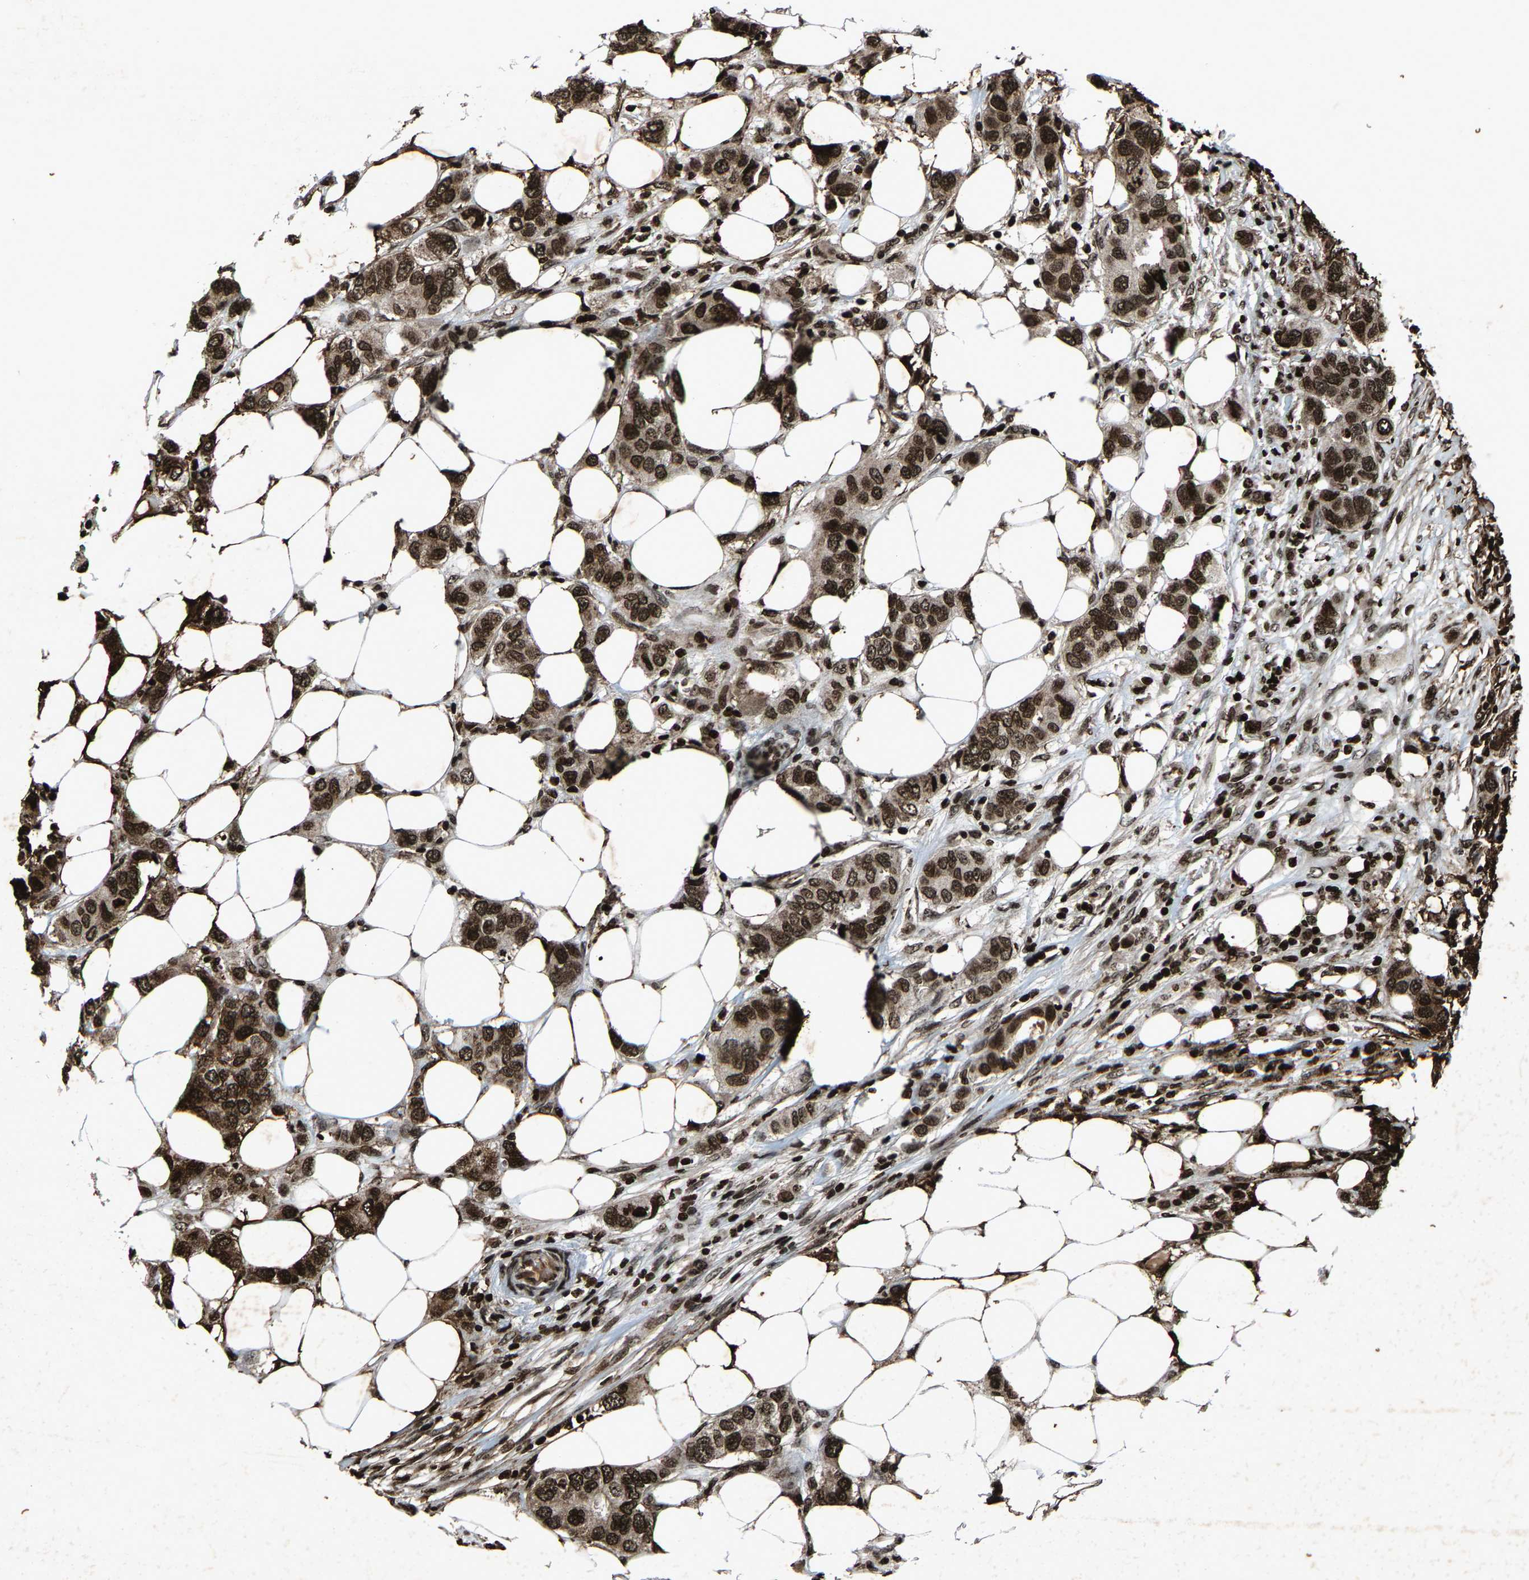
{"staining": {"intensity": "strong", "quantity": ">75%", "location": "nuclear"}, "tissue": "breast cancer", "cell_type": "Tumor cells", "image_type": "cancer", "snomed": [{"axis": "morphology", "description": "Duct carcinoma"}, {"axis": "topography", "description": "Breast"}], "caption": "IHC (DAB) staining of human intraductal carcinoma (breast) exhibits strong nuclear protein expression in approximately >75% of tumor cells. (DAB IHC, brown staining for protein, blue staining for nuclei).", "gene": "H4C1", "patient": {"sex": "female", "age": 50}}